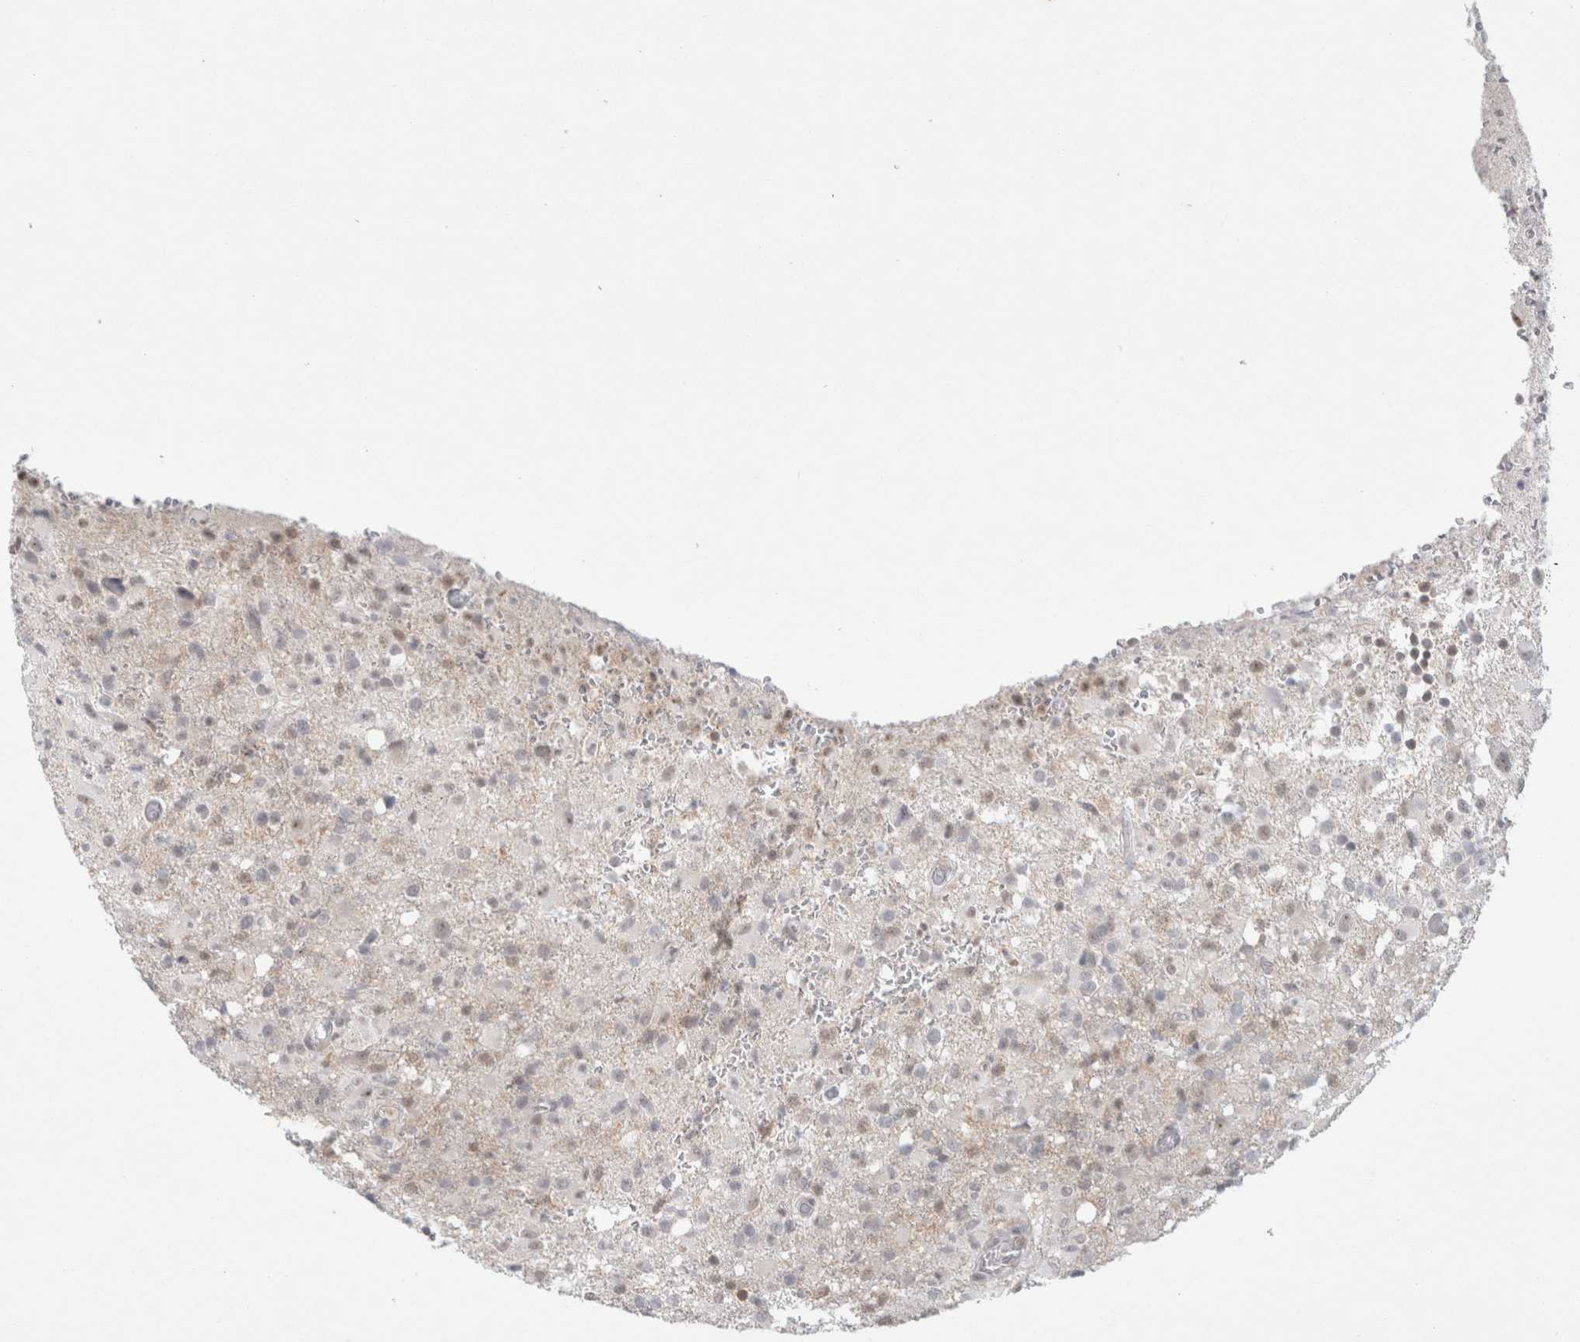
{"staining": {"intensity": "weak", "quantity": "<25%", "location": "nuclear"}, "tissue": "glioma", "cell_type": "Tumor cells", "image_type": "cancer", "snomed": [{"axis": "morphology", "description": "Glioma, malignant, High grade"}, {"axis": "topography", "description": "Brain"}], "caption": "Histopathology image shows no significant protein staining in tumor cells of glioma.", "gene": "FBXO42", "patient": {"sex": "female", "age": 57}}